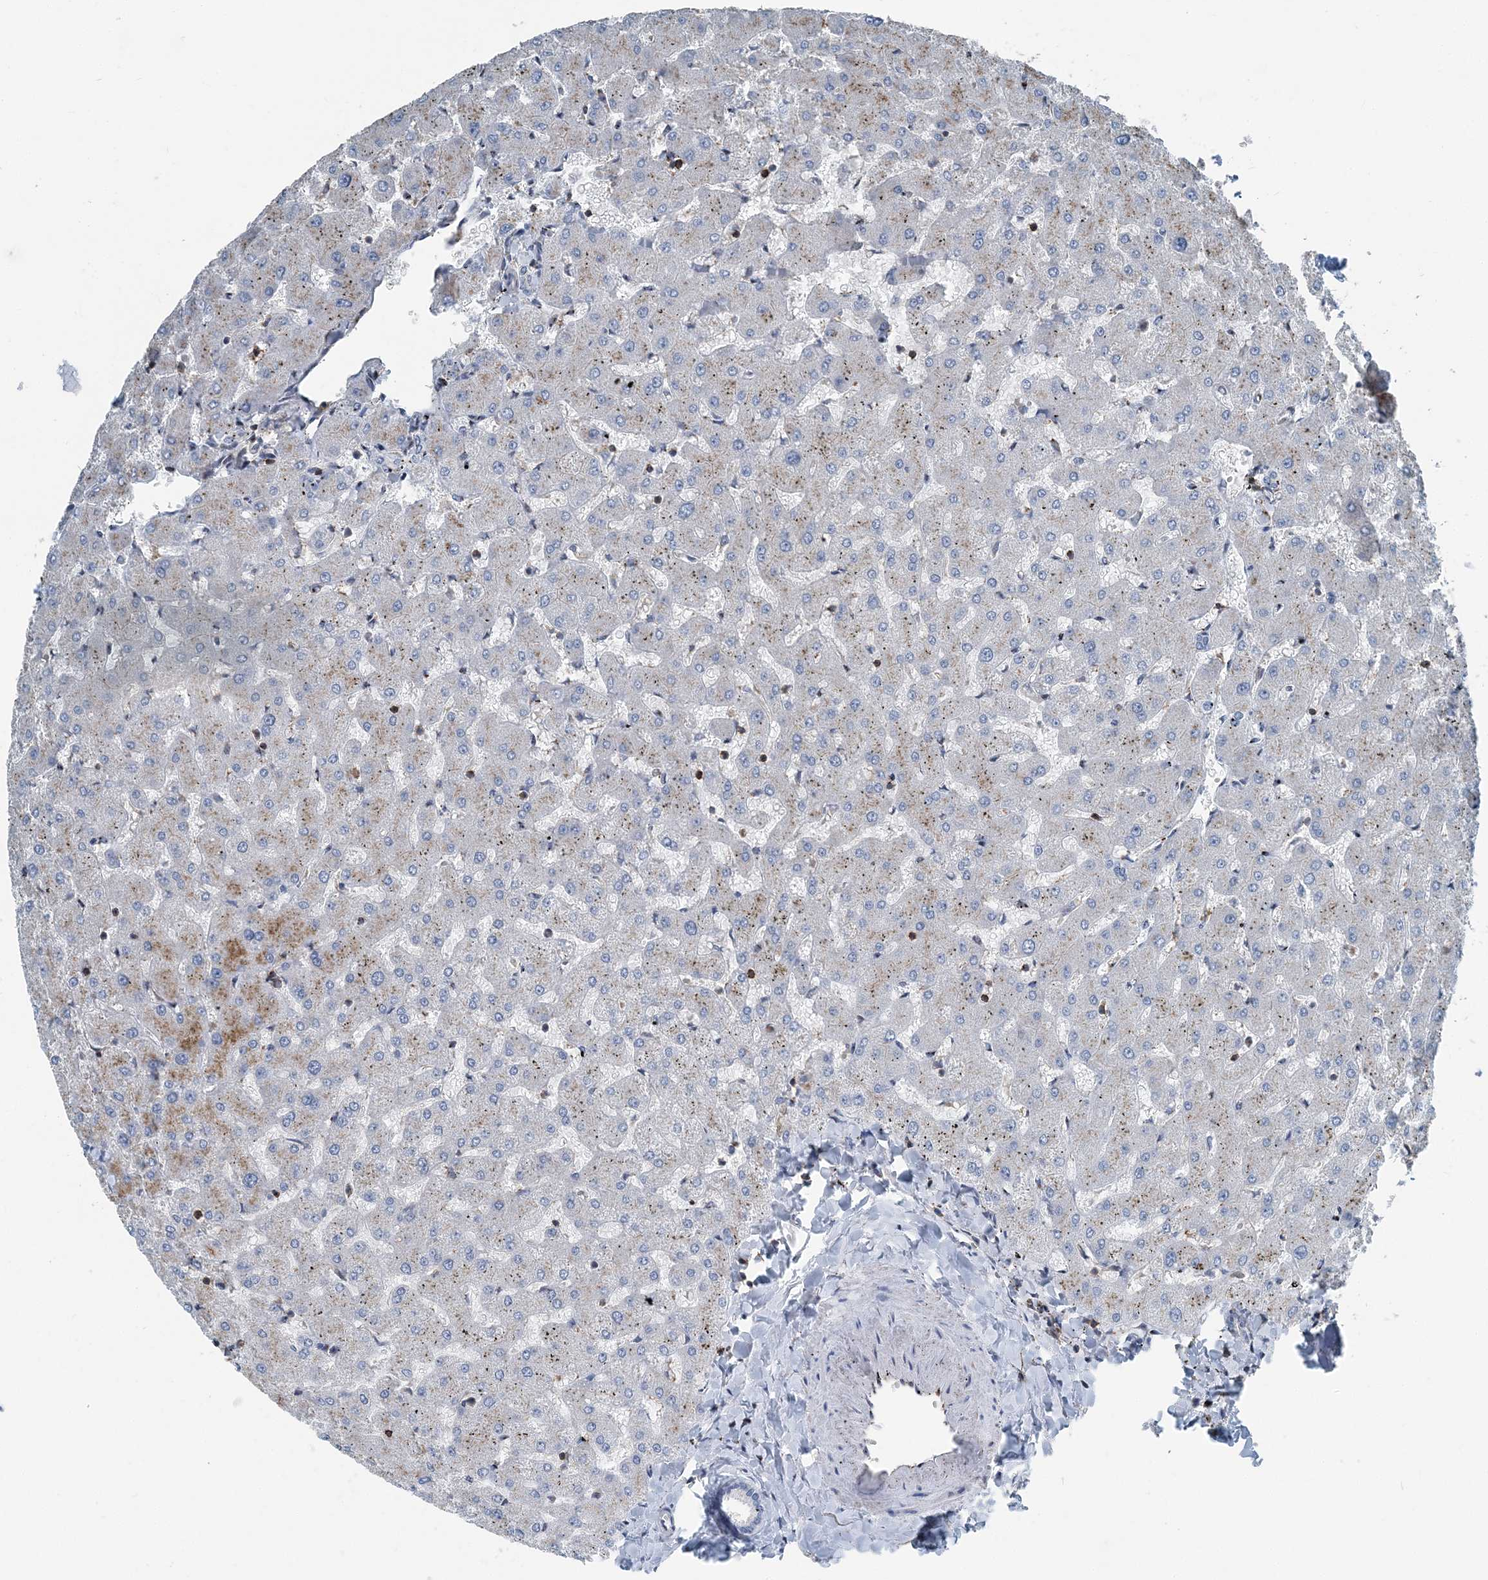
{"staining": {"intensity": "negative", "quantity": "none", "location": "none"}, "tissue": "liver", "cell_type": "Cholangiocytes", "image_type": "normal", "snomed": [{"axis": "morphology", "description": "Normal tissue, NOS"}, {"axis": "topography", "description": "Liver"}], "caption": "DAB (3,3'-diaminobenzidine) immunohistochemical staining of benign human liver shows no significant expression in cholangiocytes.", "gene": "CFL1", "patient": {"sex": "female", "age": 63}}